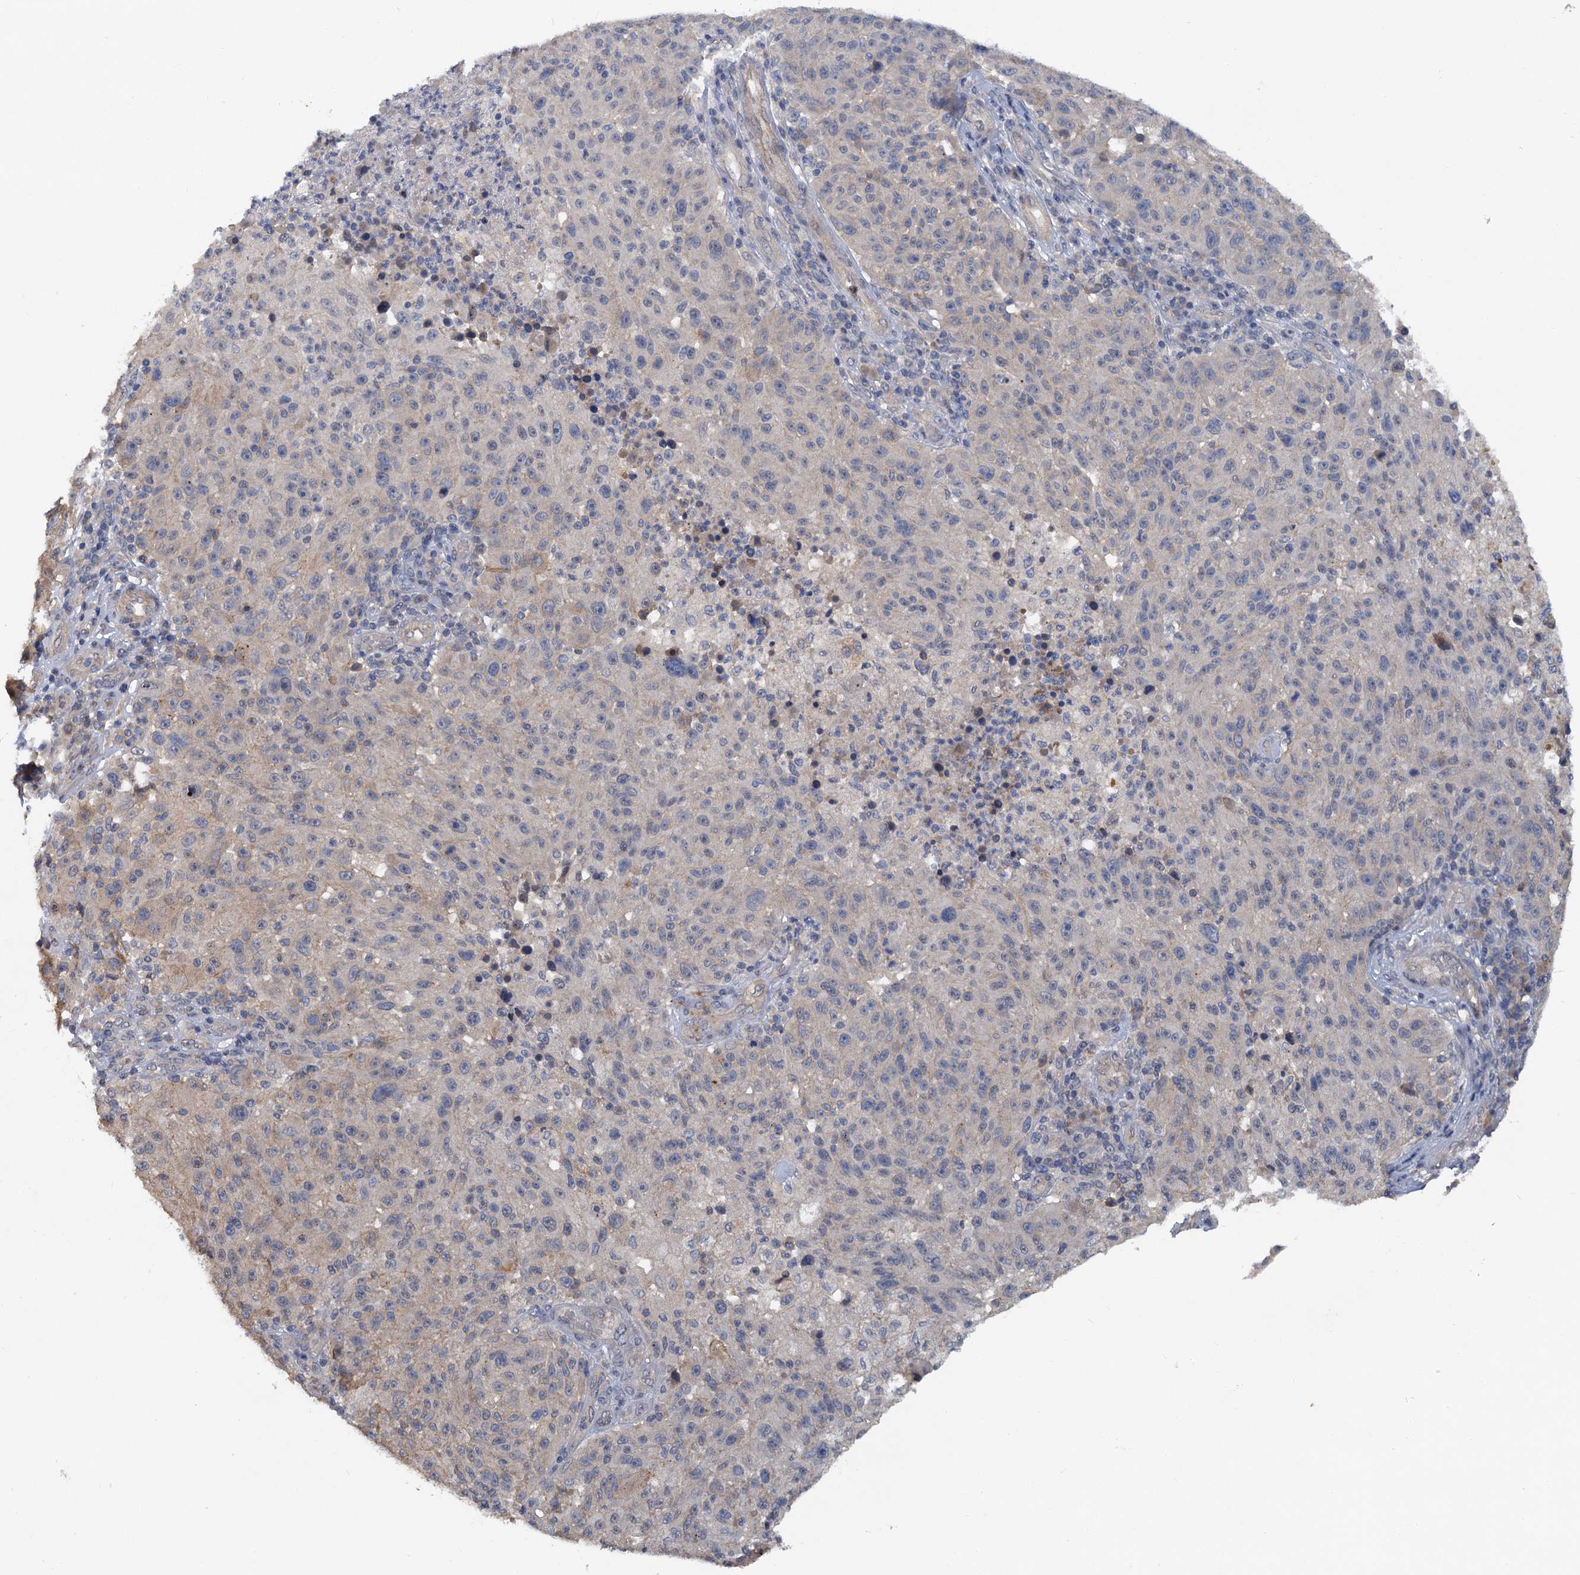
{"staining": {"intensity": "negative", "quantity": "none", "location": "none"}, "tissue": "melanoma", "cell_type": "Tumor cells", "image_type": "cancer", "snomed": [{"axis": "morphology", "description": "Malignant melanoma, NOS"}, {"axis": "topography", "description": "Skin"}], "caption": "This is an immunohistochemistry (IHC) histopathology image of human malignant melanoma. There is no positivity in tumor cells.", "gene": "ZNF324", "patient": {"sex": "male", "age": 53}}